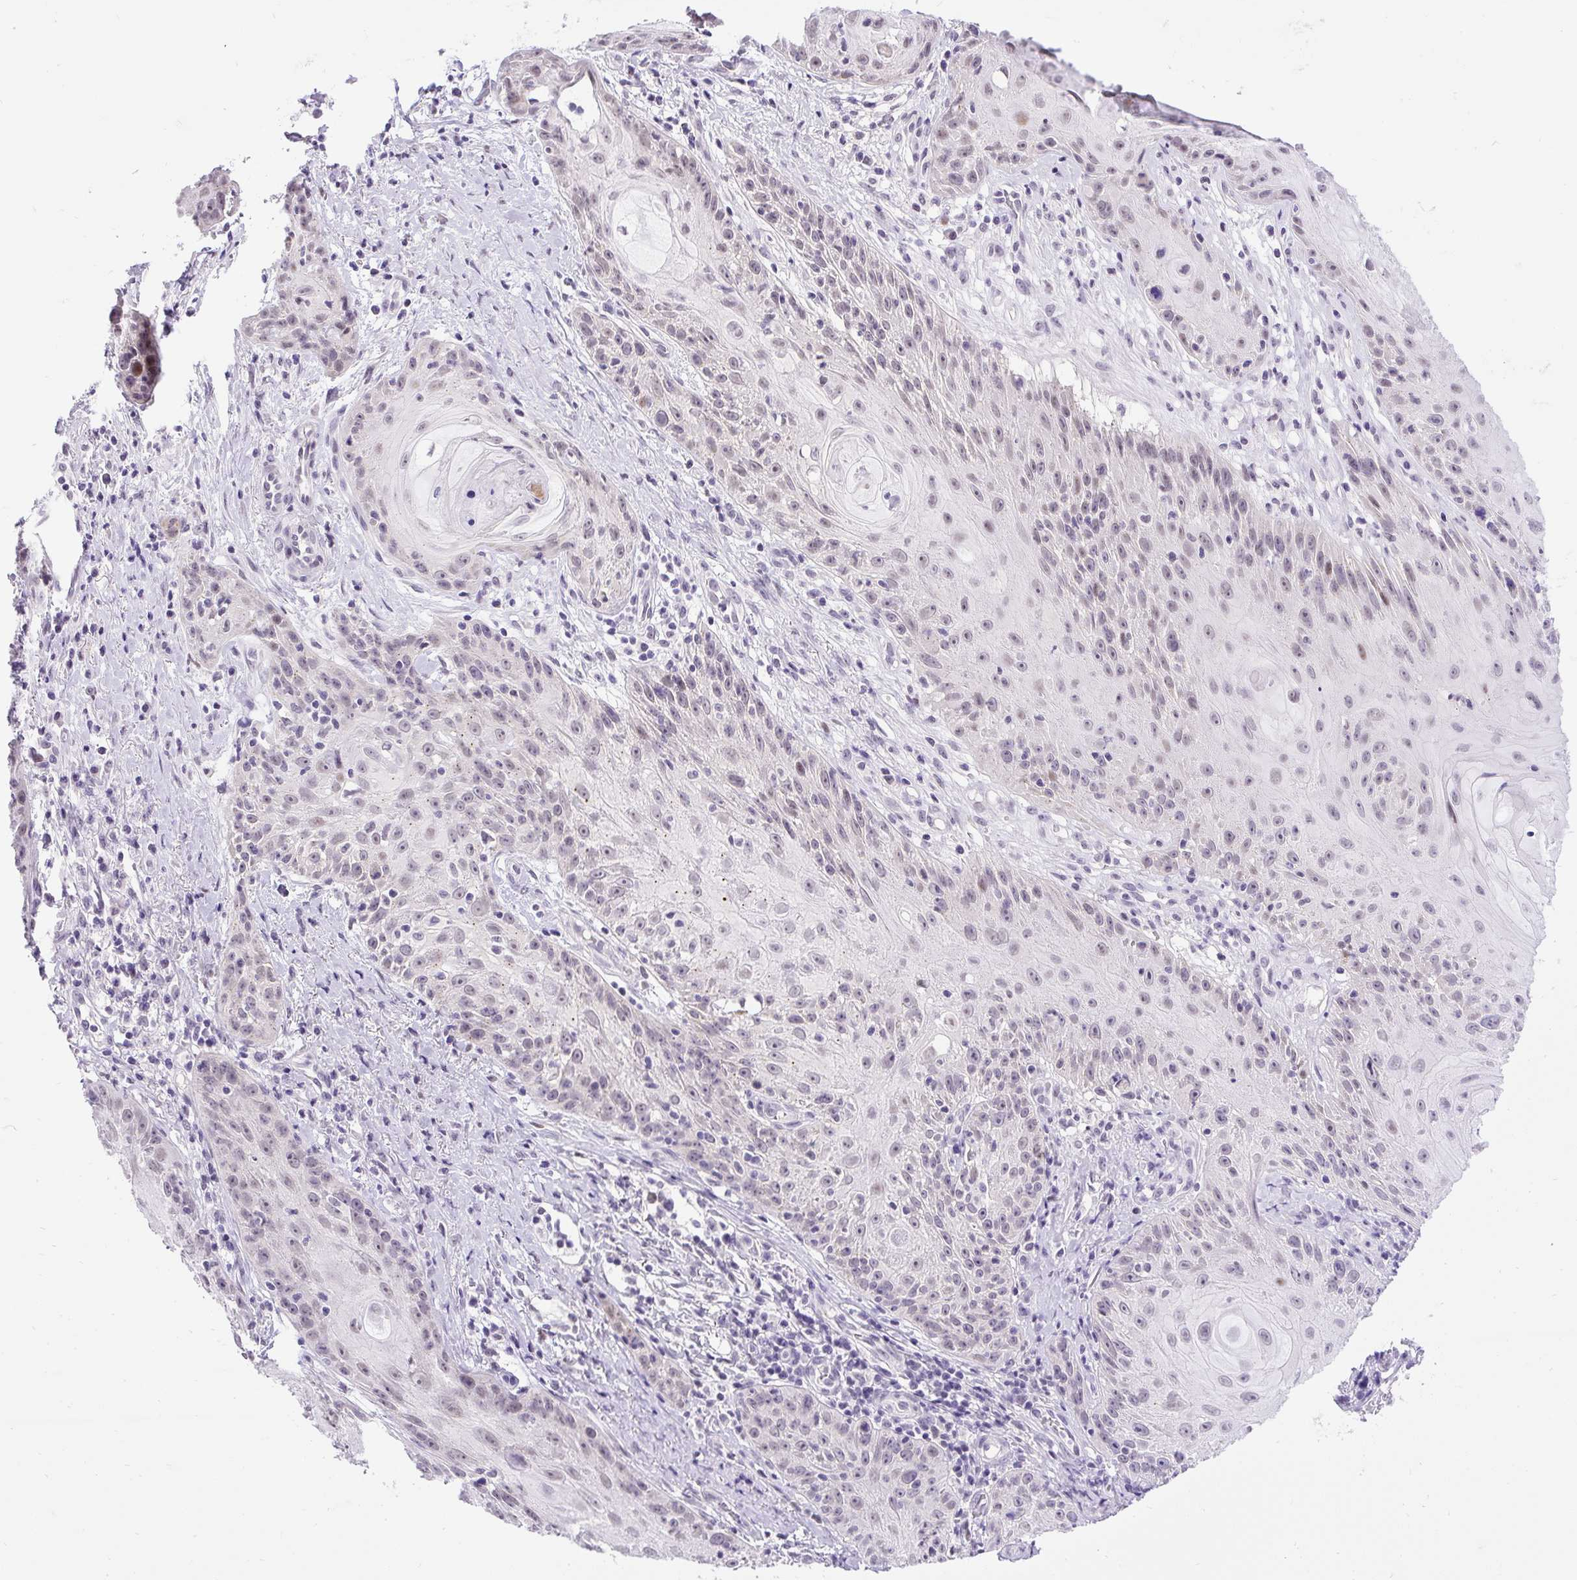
{"staining": {"intensity": "weak", "quantity": ">75%", "location": "nuclear"}, "tissue": "skin cancer", "cell_type": "Tumor cells", "image_type": "cancer", "snomed": [{"axis": "morphology", "description": "Squamous cell carcinoma, NOS"}, {"axis": "topography", "description": "Skin"}, {"axis": "topography", "description": "Vulva"}], "caption": "IHC (DAB (3,3'-diaminobenzidine)) staining of human skin cancer demonstrates weak nuclear protein expression in approximately >75% of tumor cells. (DAB (3,3'-diaminobenzidine) IHC with brightfield microscopy, high magnification).", "gene": "WNT10B", "patient": {"sex": "female", "age": 76}}